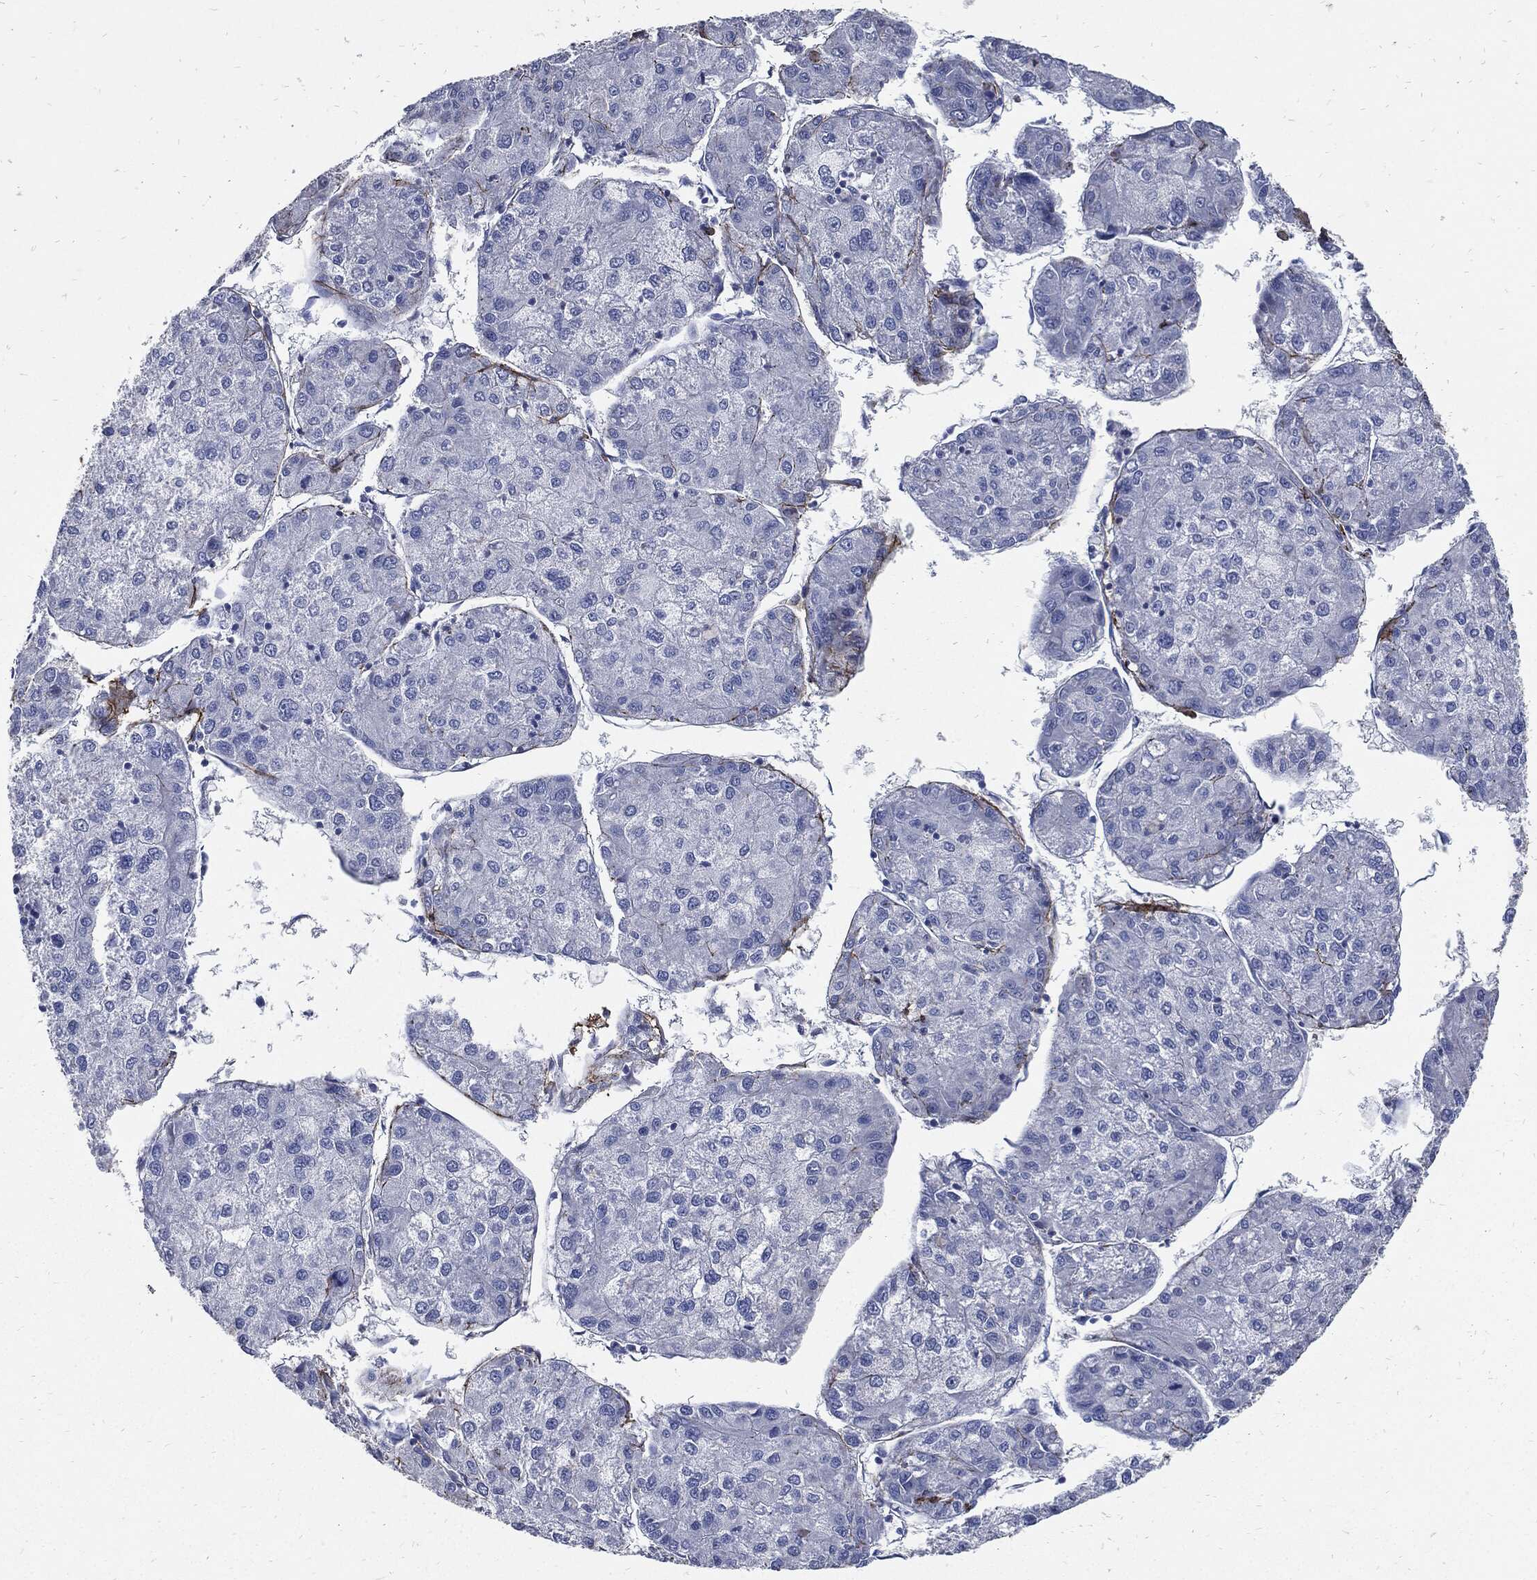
{"staining": {"intensity": "negative", "quantity": "none", "location": "none"}, "tissue": "liver cancer", "cell_type": "Tumor cells", "image_type": "cancer", "snomed": [{"axis": "morphology", "description": "Carcinoma, Hepatocellular, NOS"}, {"axis": "topography", "description": "Liver"}], "caption": "Image shows no significant protein expression in tumor cells of liver hepatocellular carcinoma.", "gene": "FBN1", "patient": {"sex": "male", "age": 43}}